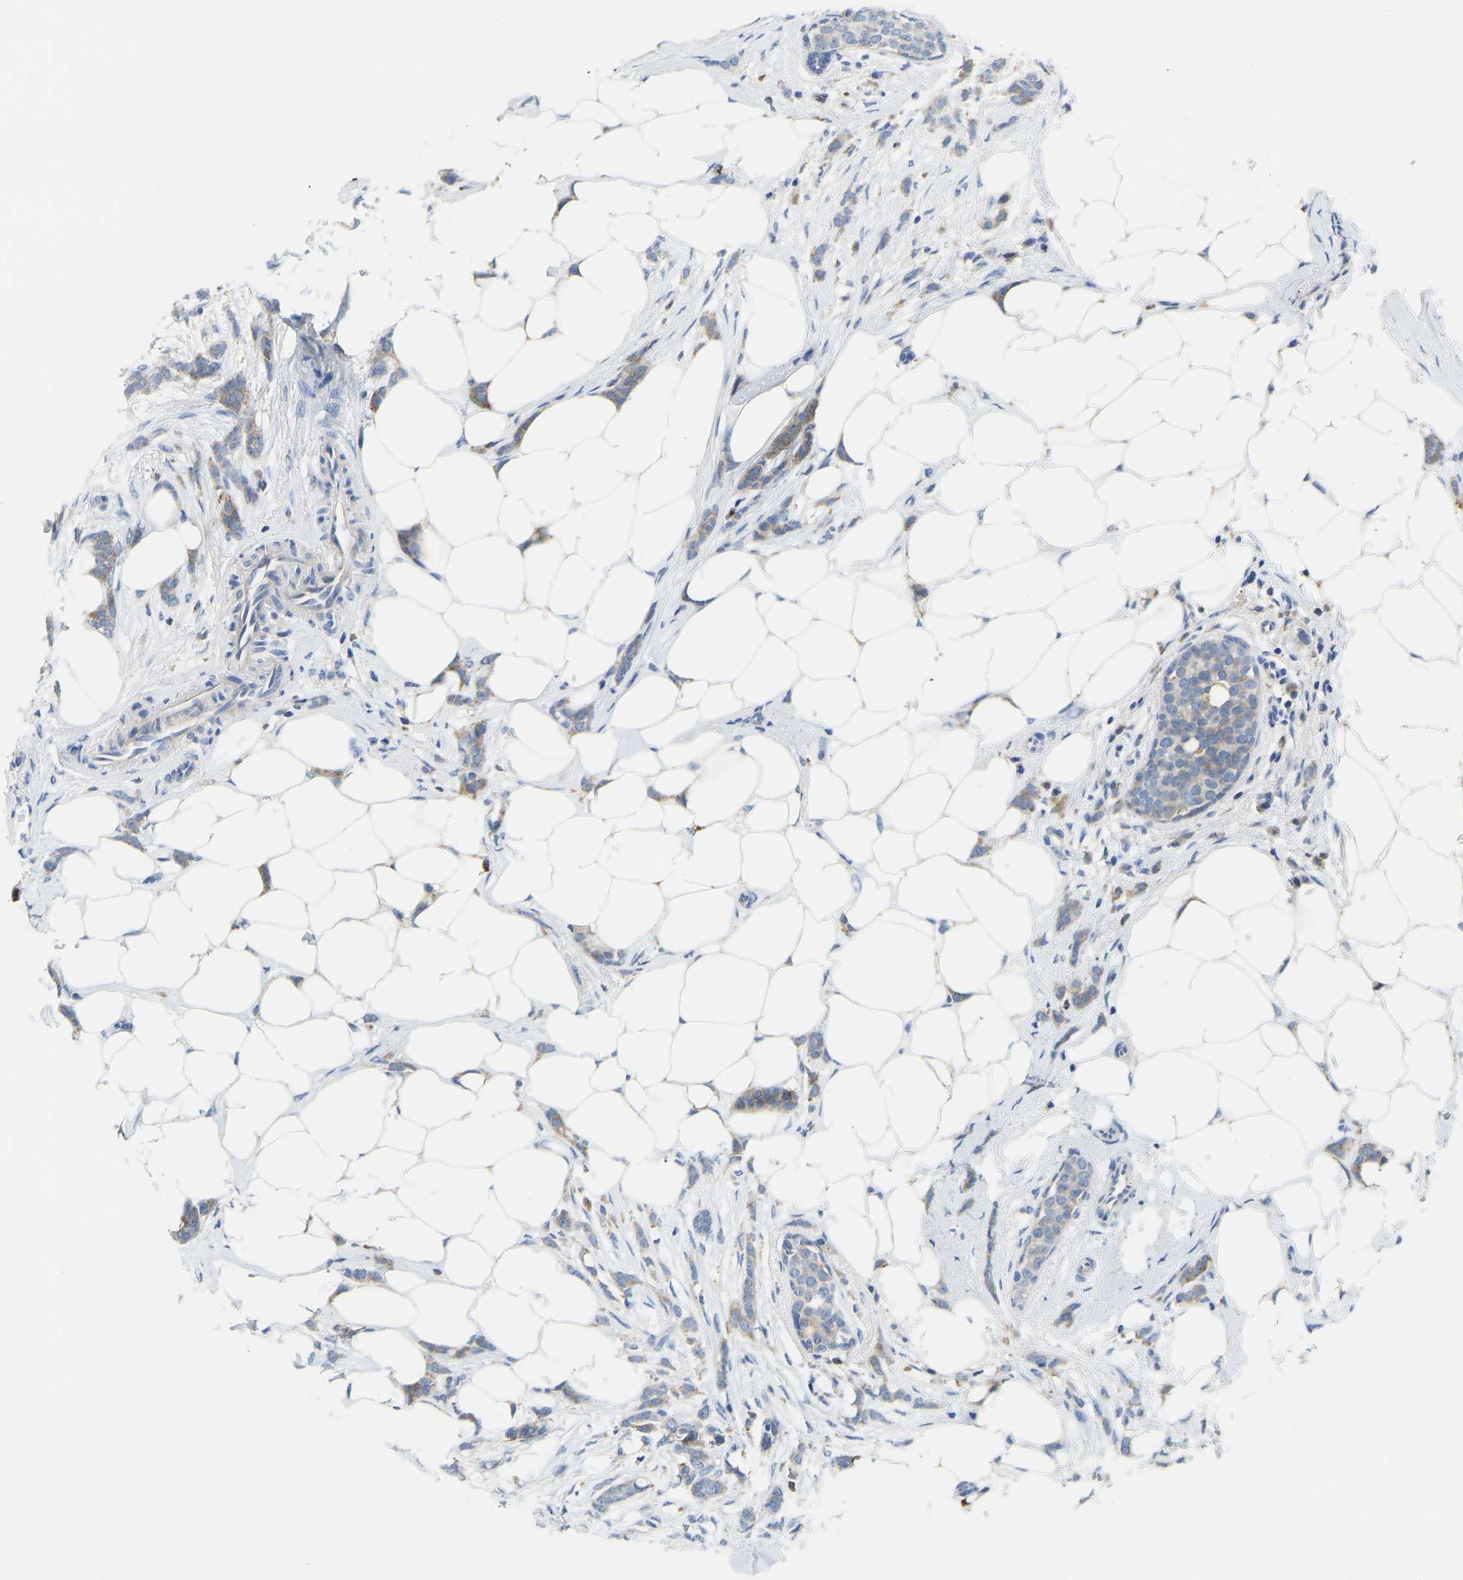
{"staining": {"intensity": "moderate", "quantity": ">75%", "location": "cytoplasmic/membranous"}, "tissue": "breast cancer", "cell_type": "Tumor cells", "image_type": "cancer", "snomed": [{"axis": "morphology", "description": "Lobular carcinoma, in situ"}, {"axis": "morphology", "description": "Lobular carcinoma"}, {"axis": "topography", "description": "Breast"}], "caption": "Moderate cytoplasmic/membranous positivity for a protein is seen in approximately >75% of tumor cells of breast lobular carcinoma in situ using immunohistochemistry.", "gene": "ATP6V1E1", "patient": {"sex": "female", "age": 41}}